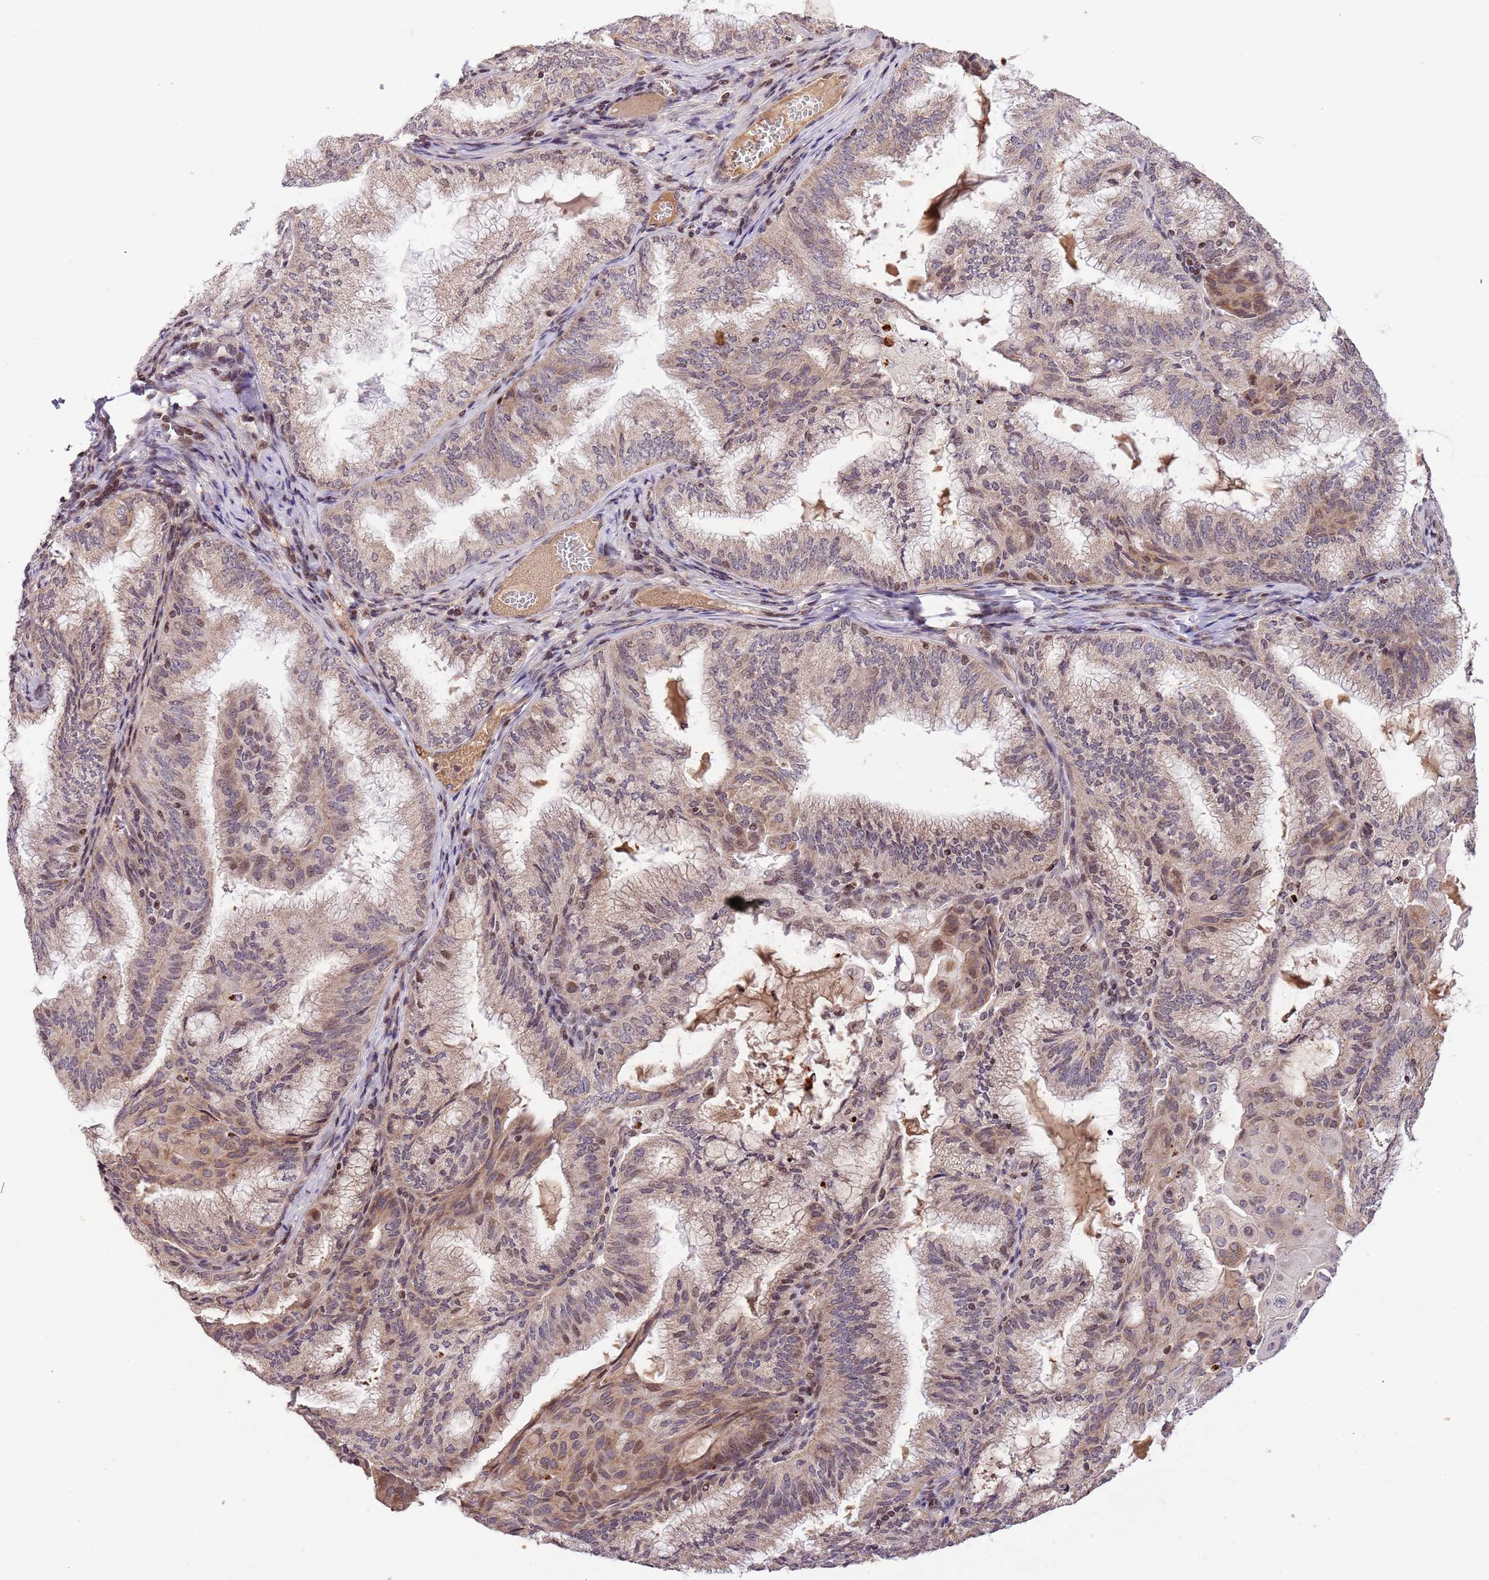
{"staining": {"intensity": "weak", "quantity": "25%-75%", "location": "cytoplasmic/membranous,nuclear"}, "tissue": "endometrial cancer", "cell_type": "Tumor cells", "image_type": "cancer", "snomed": [{"axis": "morphology", "description": "Adenocarcinoma, NOS"}, {"axis": "topography", "description": "Endometrium"}], "caption": "Immunohistochemistry (IHC) (DAB) staining of human adenocarcinoma (endometrial) reveals weak cytoplasmic/membranous and nuclear protein staining in approximately 25%-75% of tumor cells.", "gene": "SAMSN1", "patient": {"sex": "female", "age": 49}}